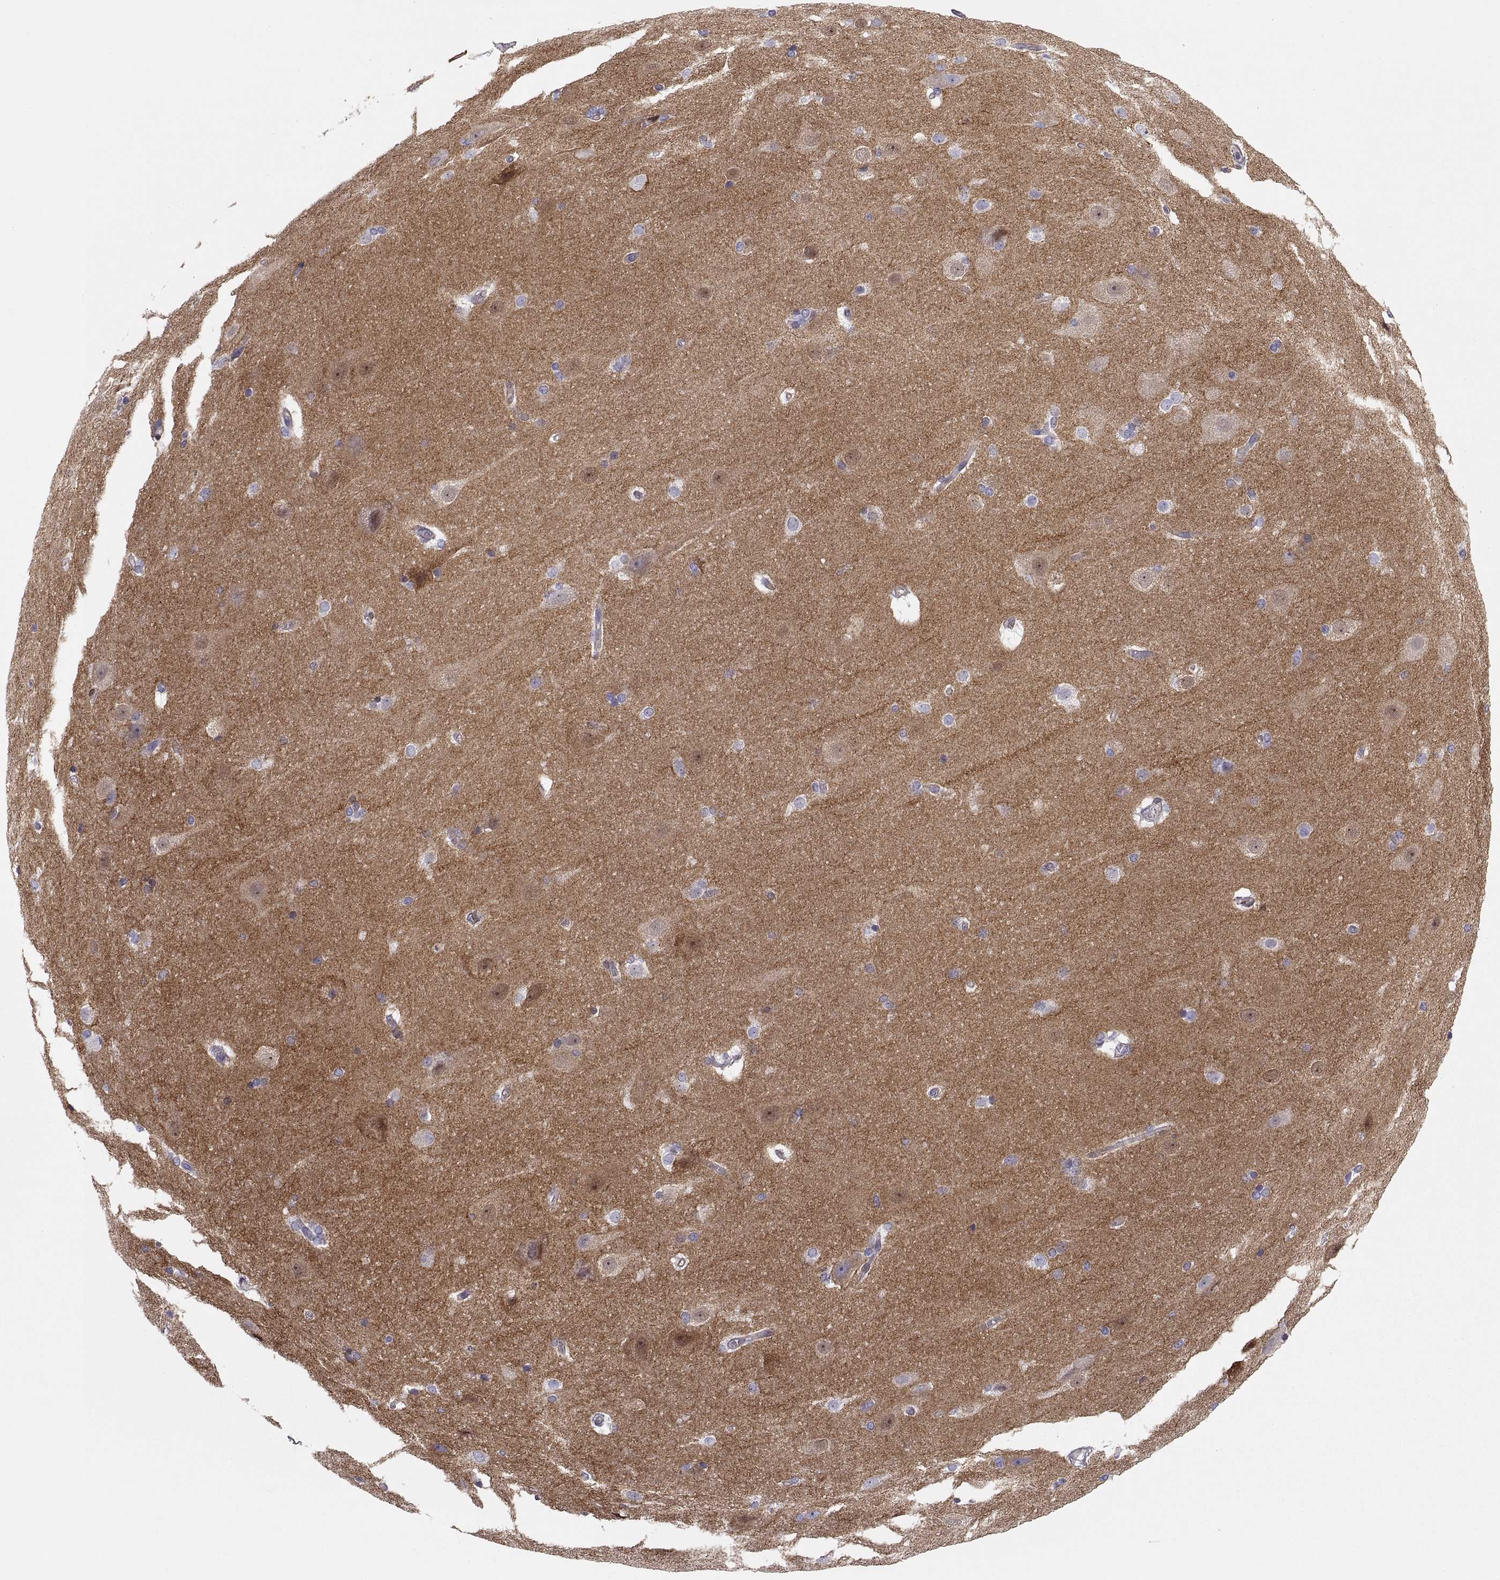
{"staining": {"intensity": "negative", "quantity": "none", "location": "none"}, "tissue": "hippocampus", "cell_type": "Glial cells", "image_type": "normal", "snomed": [{"axis": "morphology", "description": "Normal tissue, NOS"}, {"axis": "topography", "description": "Cerebral cortex"}, {"axis": "topography", "description": "Hippocampus"}], "caption": "Immunohistochemistry of normal human hippocampus displays no staining in glial cells.", "gene": "STRC", "patient": {"sex": "female", "age": 19}}